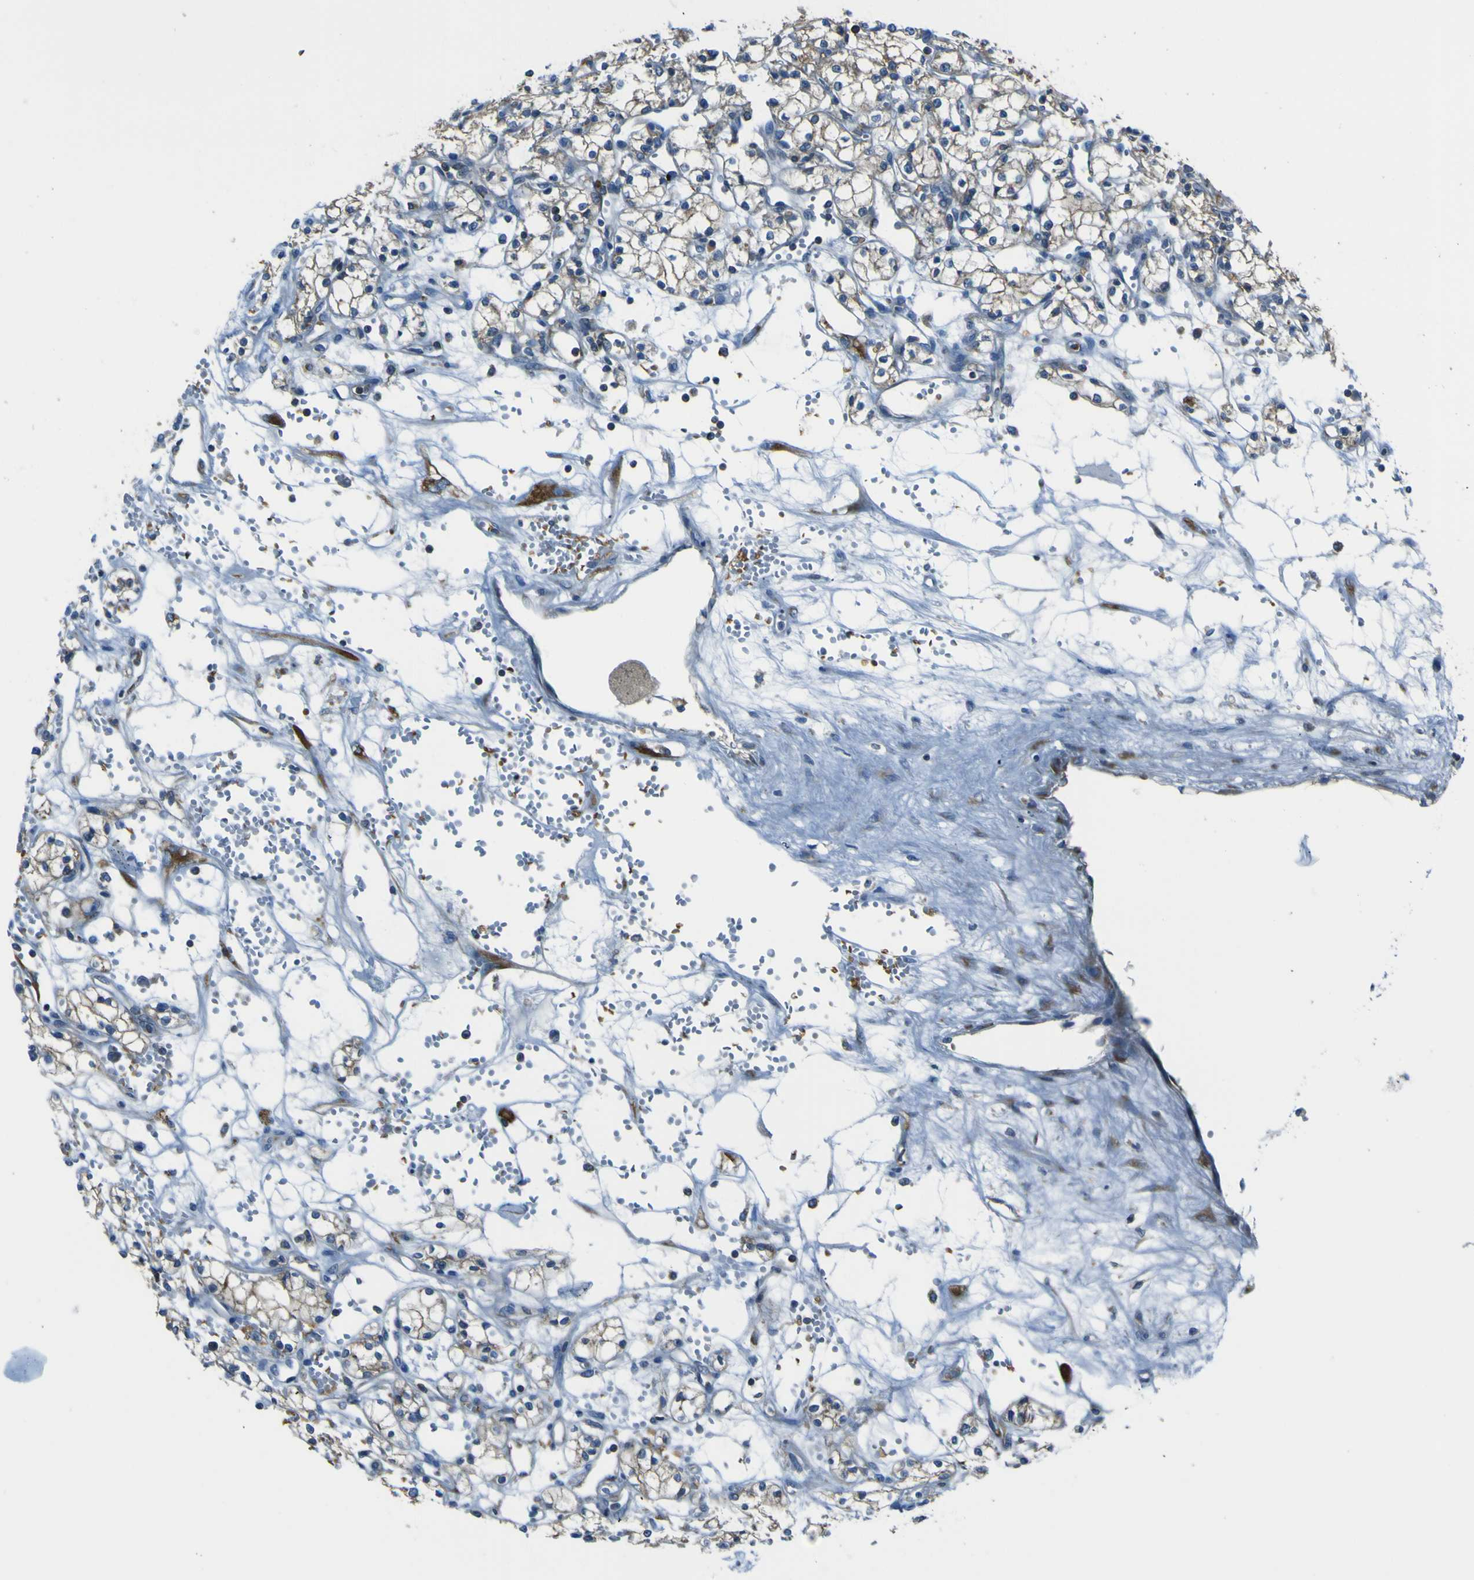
{"staining": {"intensity": "moderate", "quantity": ">75%", "location": "cytoplasmic/membranous"}, "tissue": "renal cancer", "cell_type": "Tumor cells", "image_type": "cancer", "snomed": [{"axis": "morphology", "description": "Normal tissue, NOS"}, {"axis": "morphology", "description": "Adenocarcinoma, NOS"}, {"axis": "topography", "description": "Kidney"}], "caption": "This micrograph demonstrates immunohistochemistry (IHC) staining of renal cancer (adenocarcinoma), with medium moderate cytoplasmic/membranous staining in about >75% of tumor cells.", "gene": "STIM1", "patient": {"sex": "male", "age": 59}}